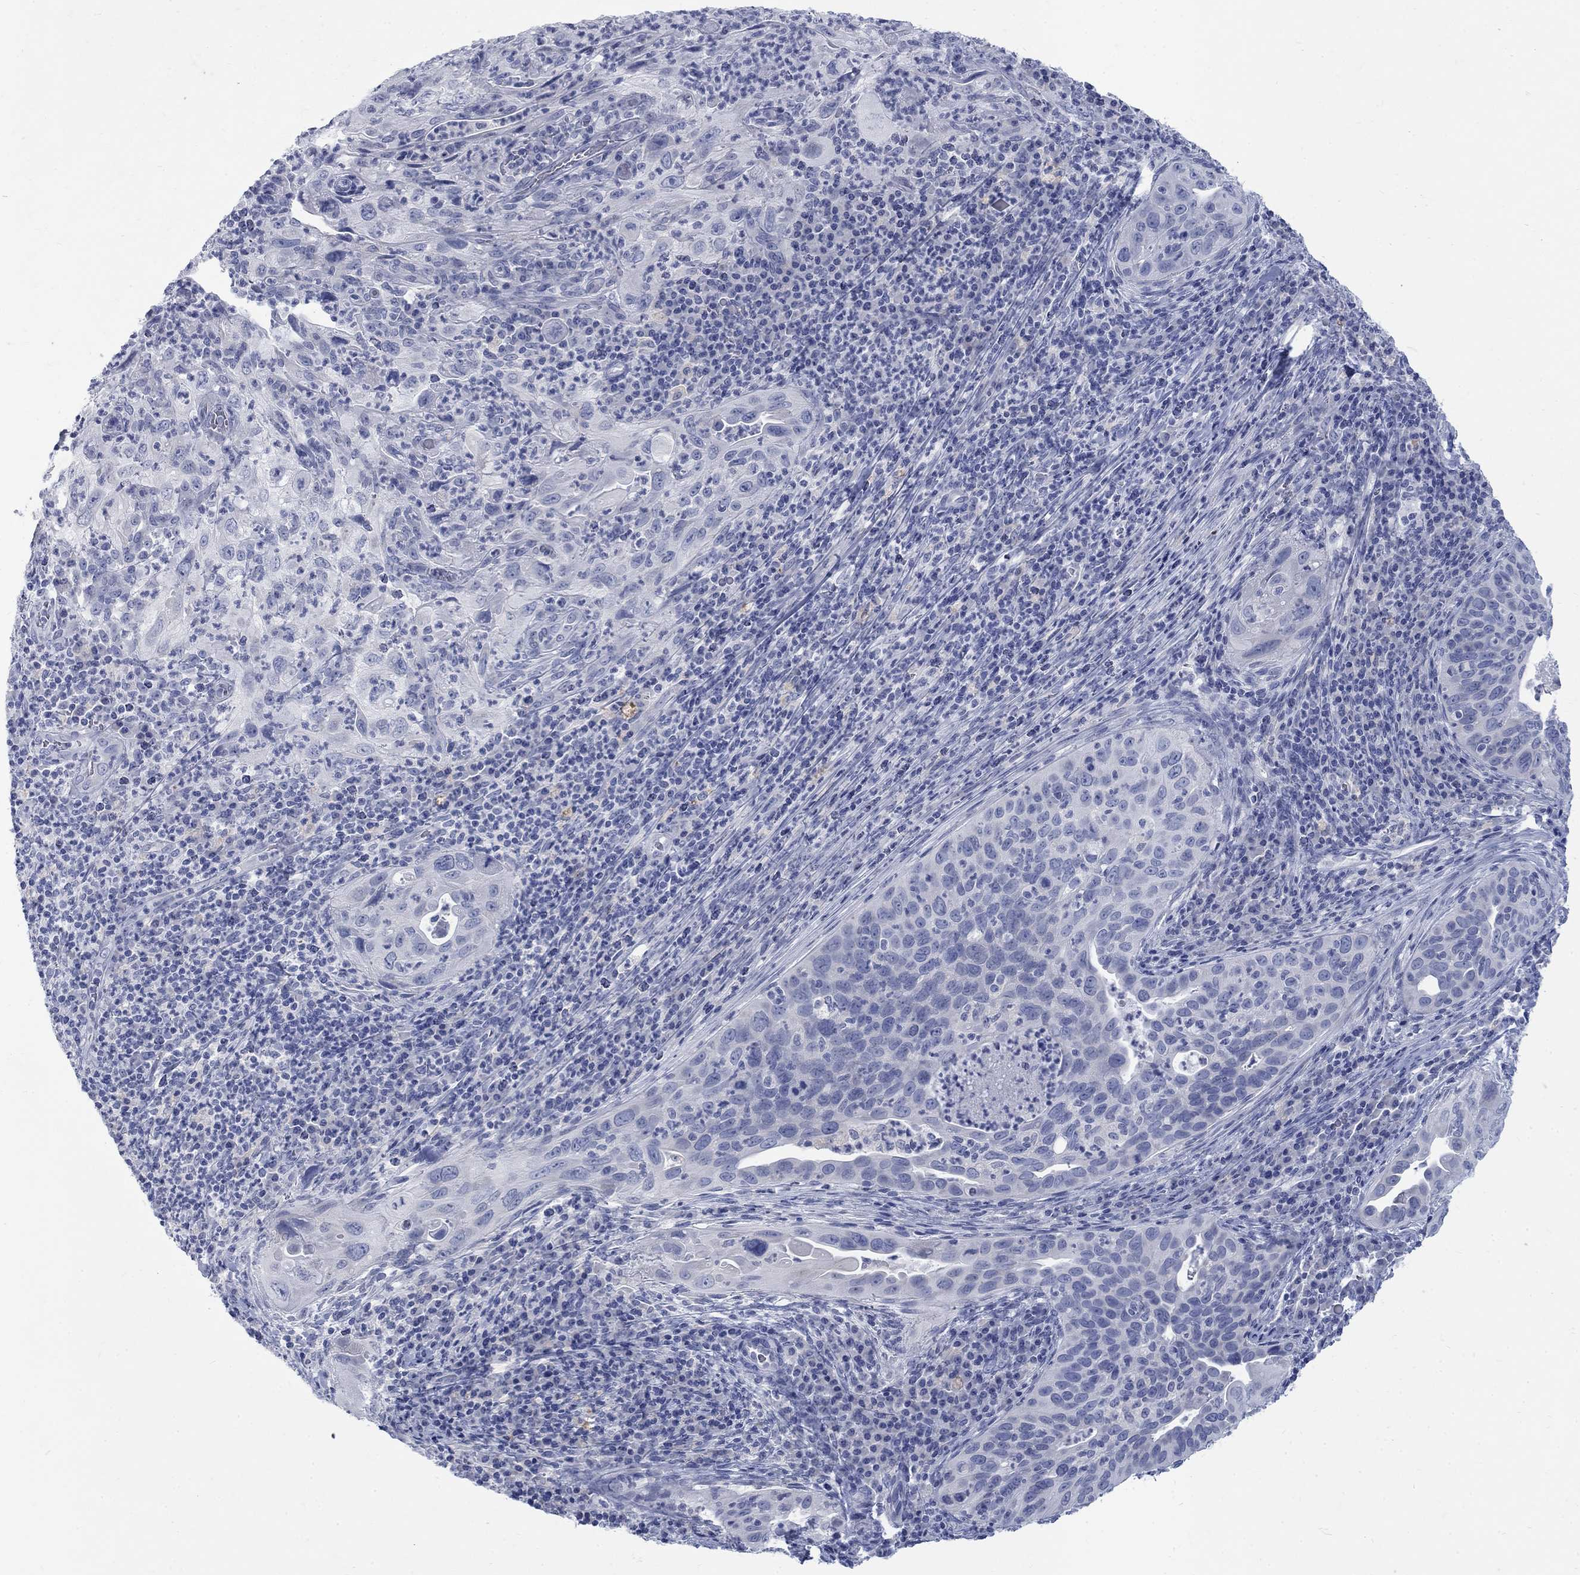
{"staining": {"intensity": "negative", "quantity": "none", "location": "none"}, "tissue": "cervical cancer", "cell_type": "Tumor cells", "image_type": "cancer", "snomed": [{"axis": "morphology", "description": "Squamous cell carcinoma, NOS"}, {"axis": "topography", "description": "Cervix"}], "caption": "Squamous cell carcinoma (cervical) was stained to show a protein in brown. There is no significant staining in tumor cells. The staining was performed using DAB (3,3'-diaminobenzidine) to visualize the protein expression in brown, while the nuclei were stained in blue with hematoxylin (Magnification: 20x).", "gene": "RFTN2", "patient": {"sex": "female", "age": 26}}